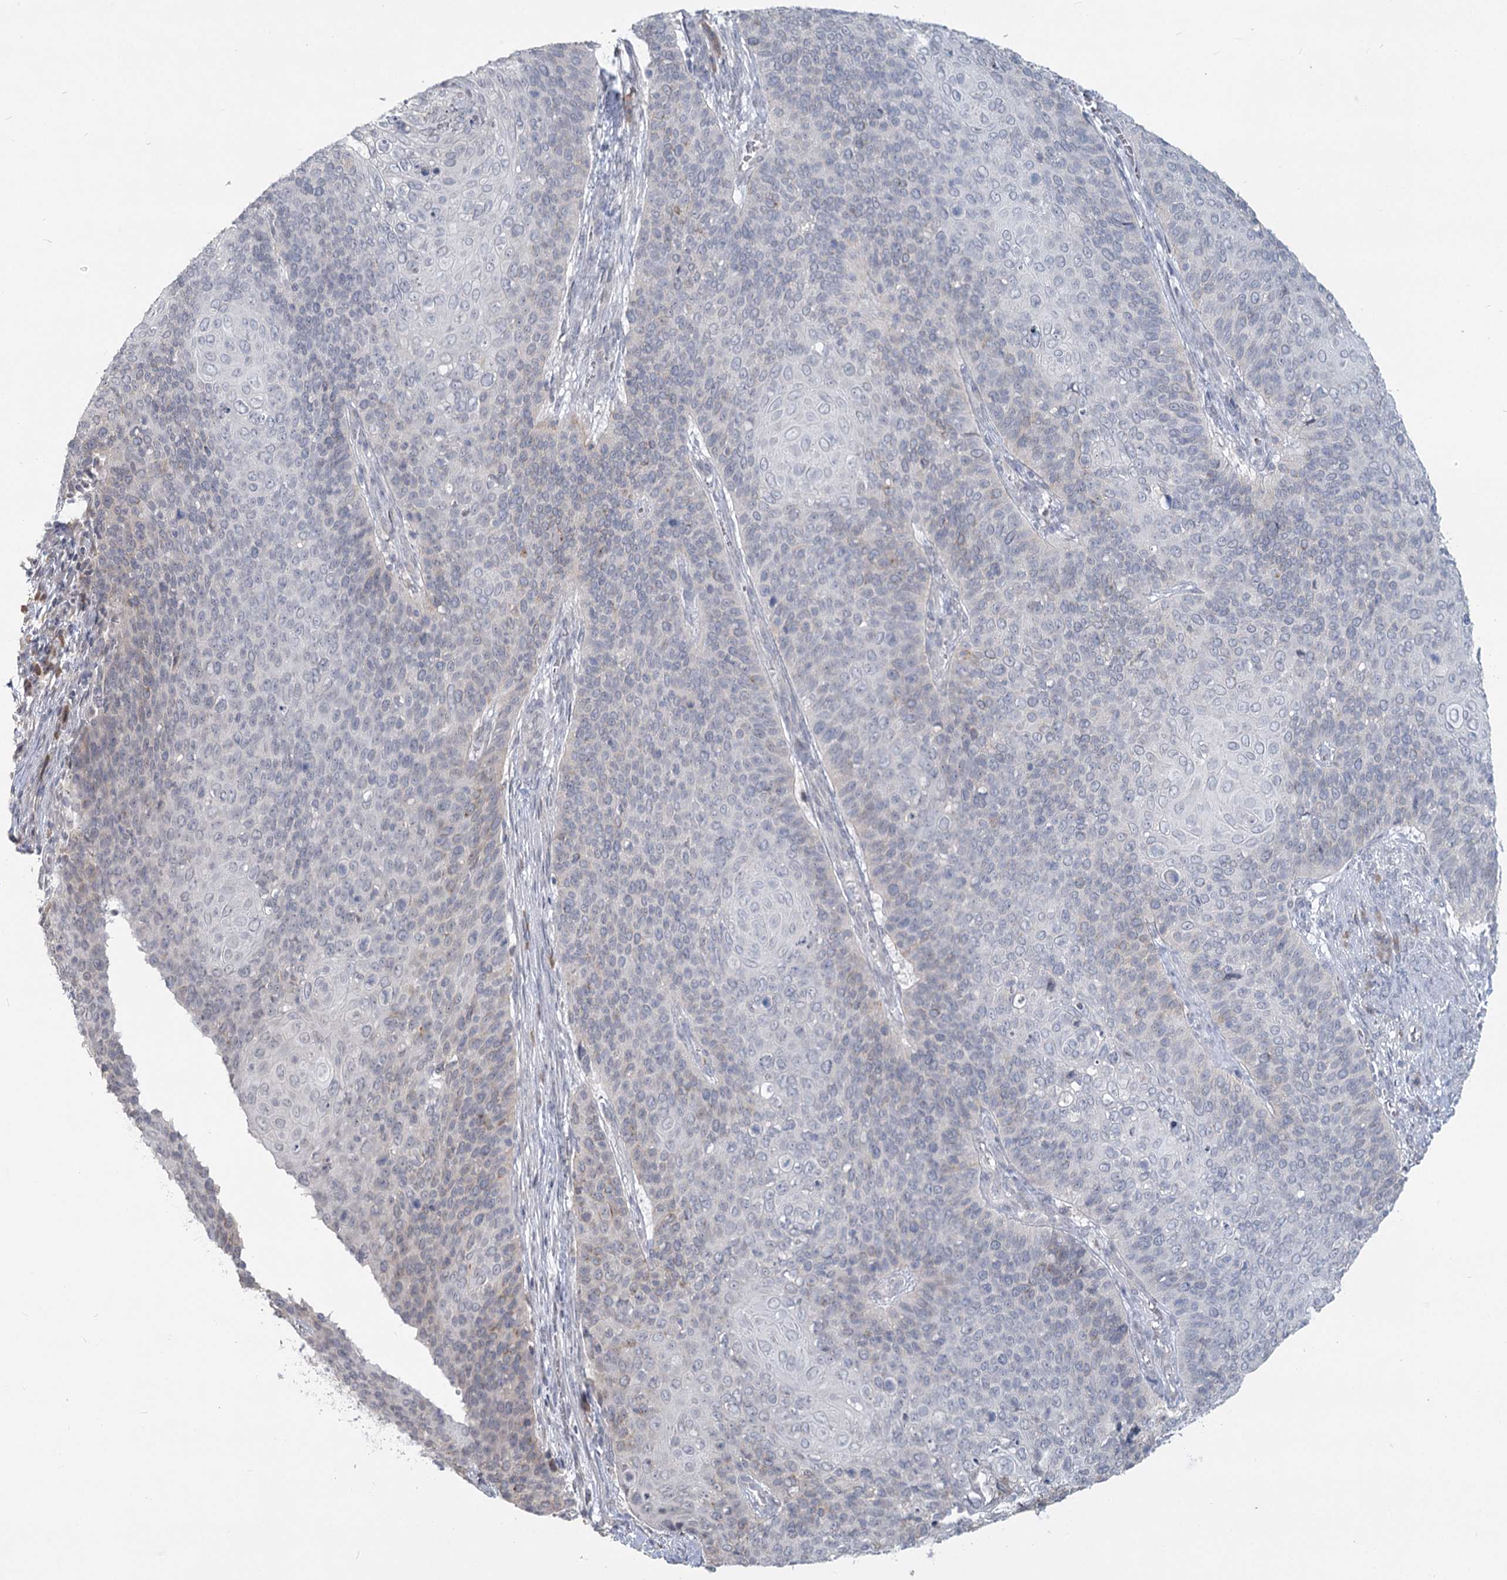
{"staining": {"intensity": "negative", "quantity": "none", "location": "none"}, "tissue": "cervical cancer", "cell_type": "Tumor cells", "image_type": "cancer", "snomed": [{"axis": "morphology", "description": "Squamous cell carcinoma, NOS"}, {"axis": "topography", "description": "Cervix"}], "caption": "Immunohistochemical staining of cervical cancer displays no significant staining in tumor cells. (Immunohistochemistry, brightfield microscopy, high magnification).", "gene": "SLC9A3", "patient": {"sex": "female", "age": 39}}